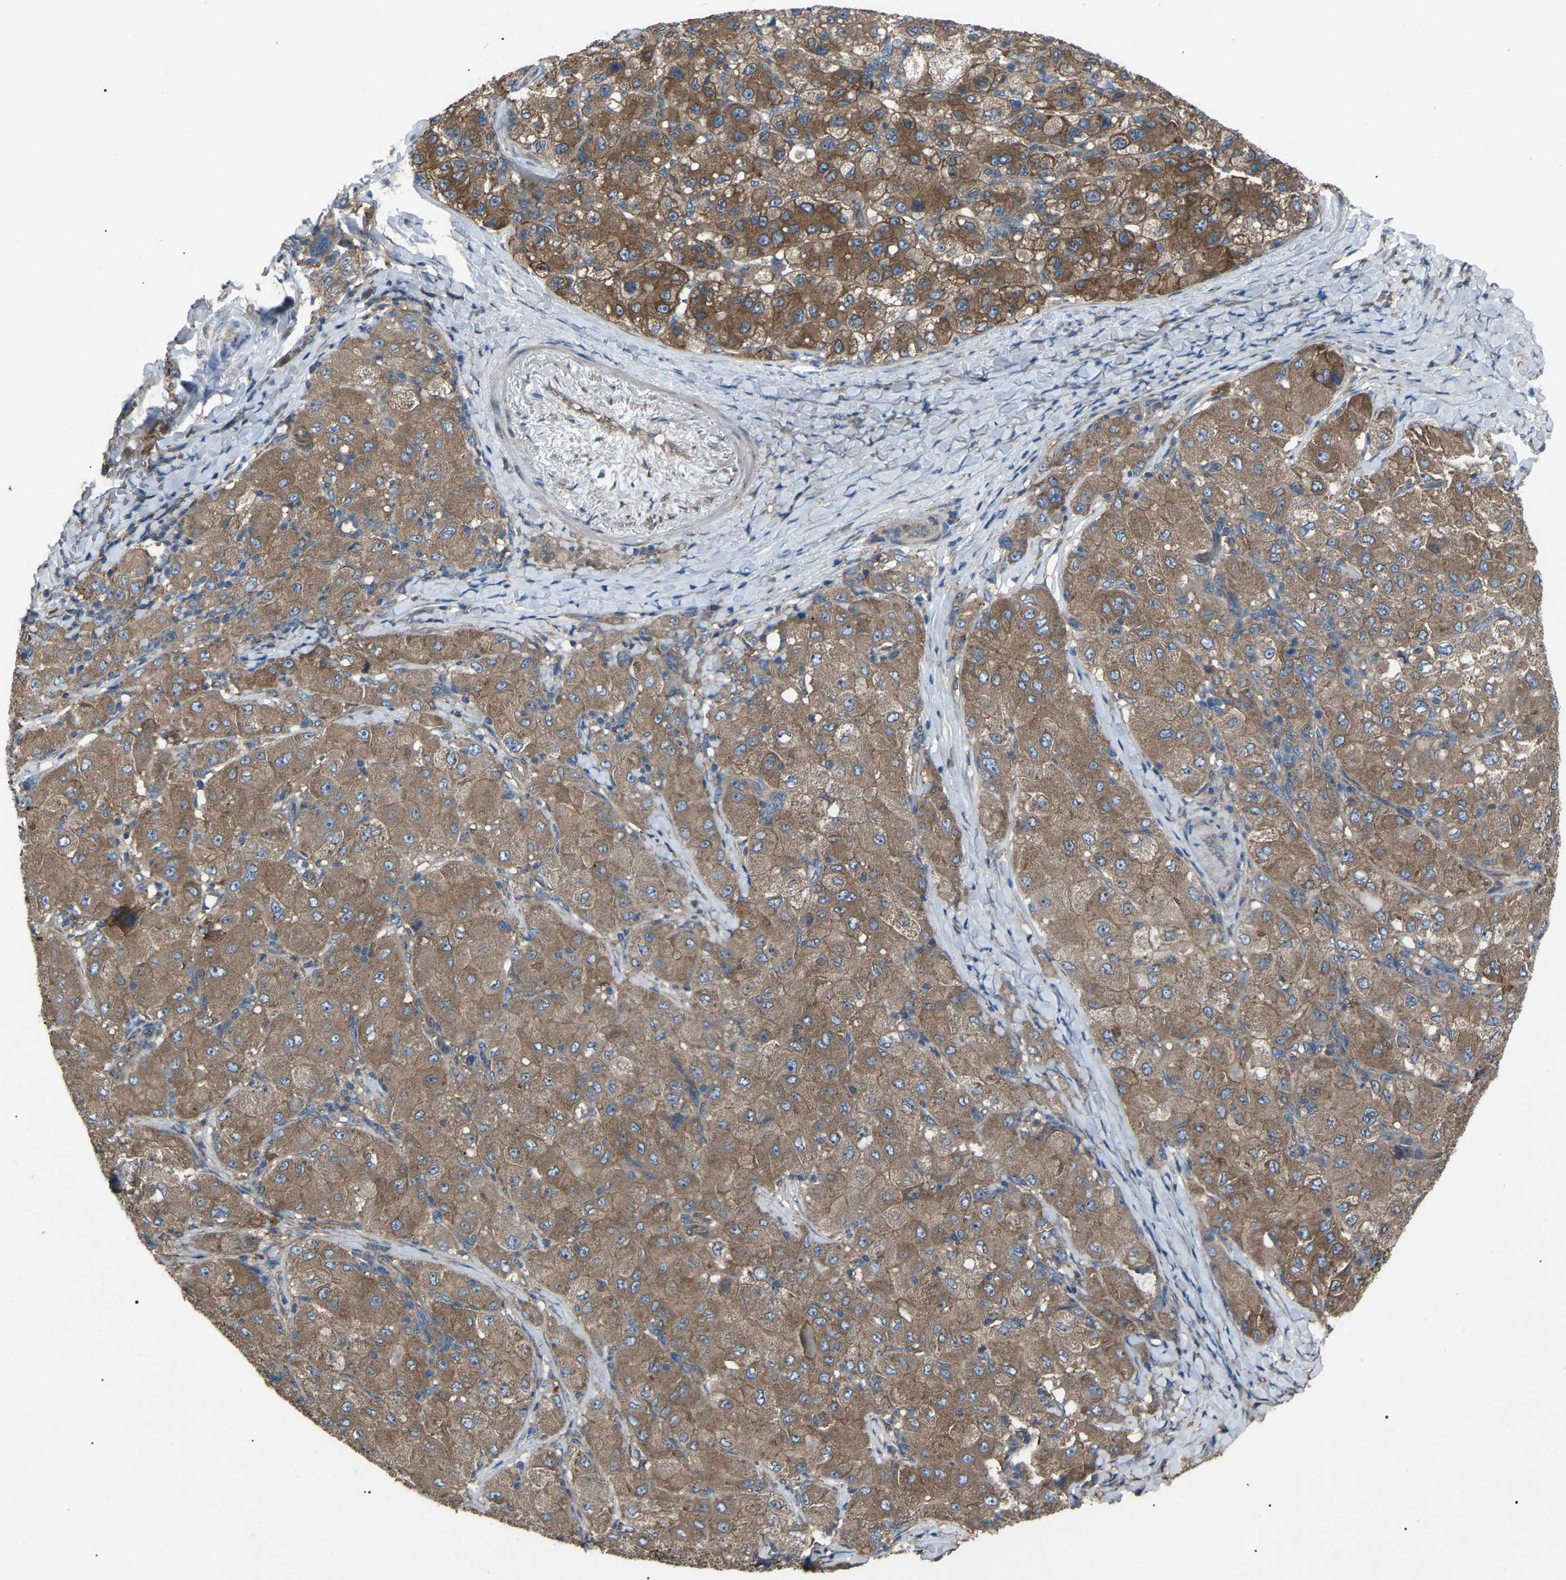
{"staining": {"intensity": "moderate", "quantity": ">75%", "location": "cytoplasmic/membranous"}, "tissue": "liver cancer", "cell_type": "Tumor cells", "image_type": "cancer", "snomed": [{"axis": "morphology", "description": "Carcinoma, Hepatocellular, NOS"}, {"axis": "topography", "description": "Liver"}], "caption": "Protein expression analysis of human liver cancer reveals moderate cytoplasmic/membranous positivity in about >75% of tumor cells.", "gene": "AIMP1", "patient": {"sex": "male", "age": 80}}